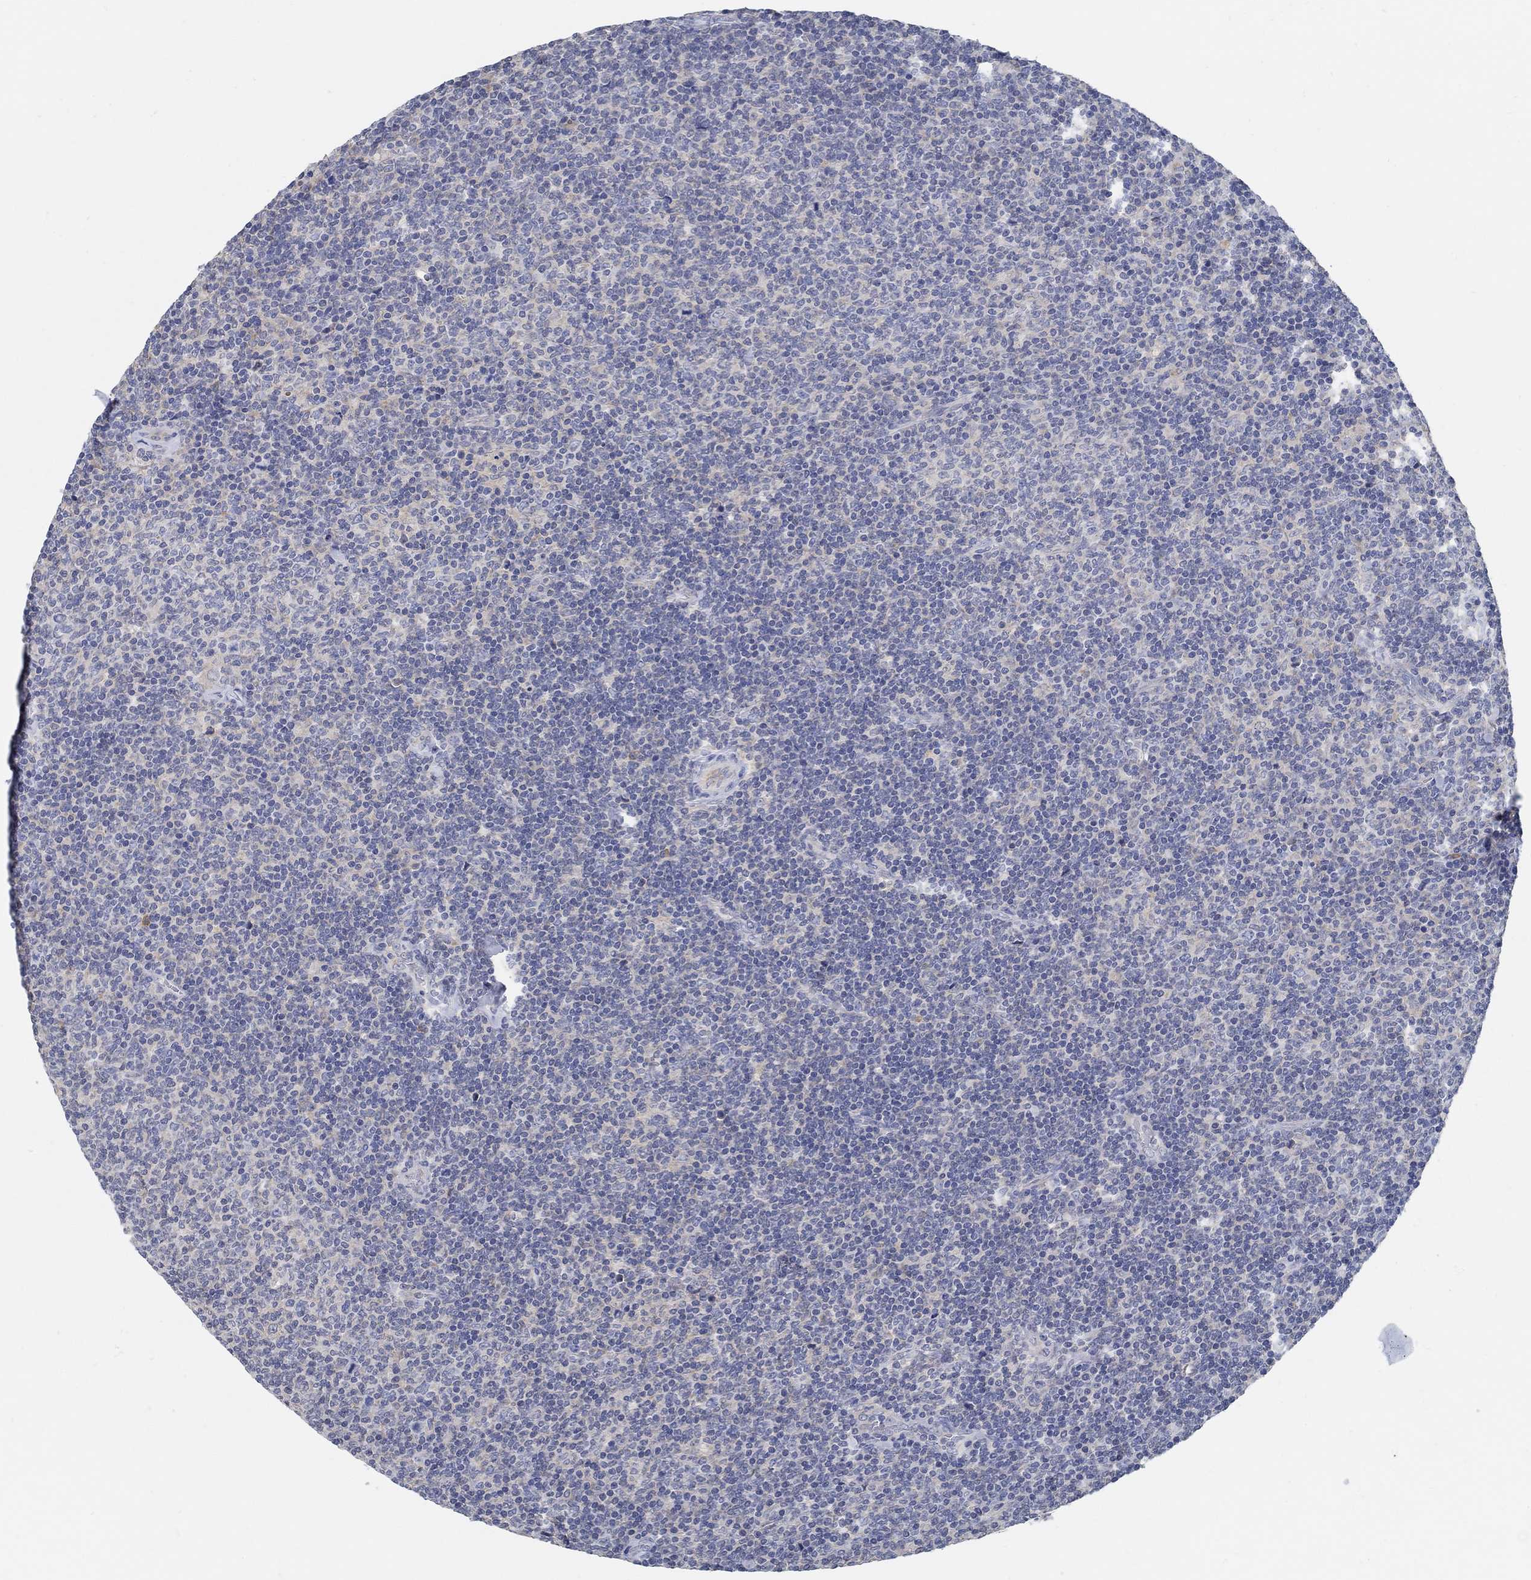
{"staining": {"intensity": "negative", "quantity": "none", "location": "none"}, "tissue": "lymphoma", "cell_type": "Tumor cells", "image_type": "cancer", "snomed": [{"axis": "morphology", "description": "Malignant lymphoma, non-Hodgkin's type, Low grade"}, {"axis": "topography", "description": "Lymph node"}], "caption": "High magnification brightfield microscopy of lymphoma stained with DAB (3,3'-diaminobenzidine) (brown) and counterstained with hematoxylin (blue): tumor cells show no significant expression. The staining was performed using DAB (3,3'-diaminobenzidine) to visualize the protein expression in brown, while the nuclei were stained in blue with hematoxylin (Magnification: 20x).", "gene": "PCDH11X", "patient": {"sex": "male", "age": 52}}